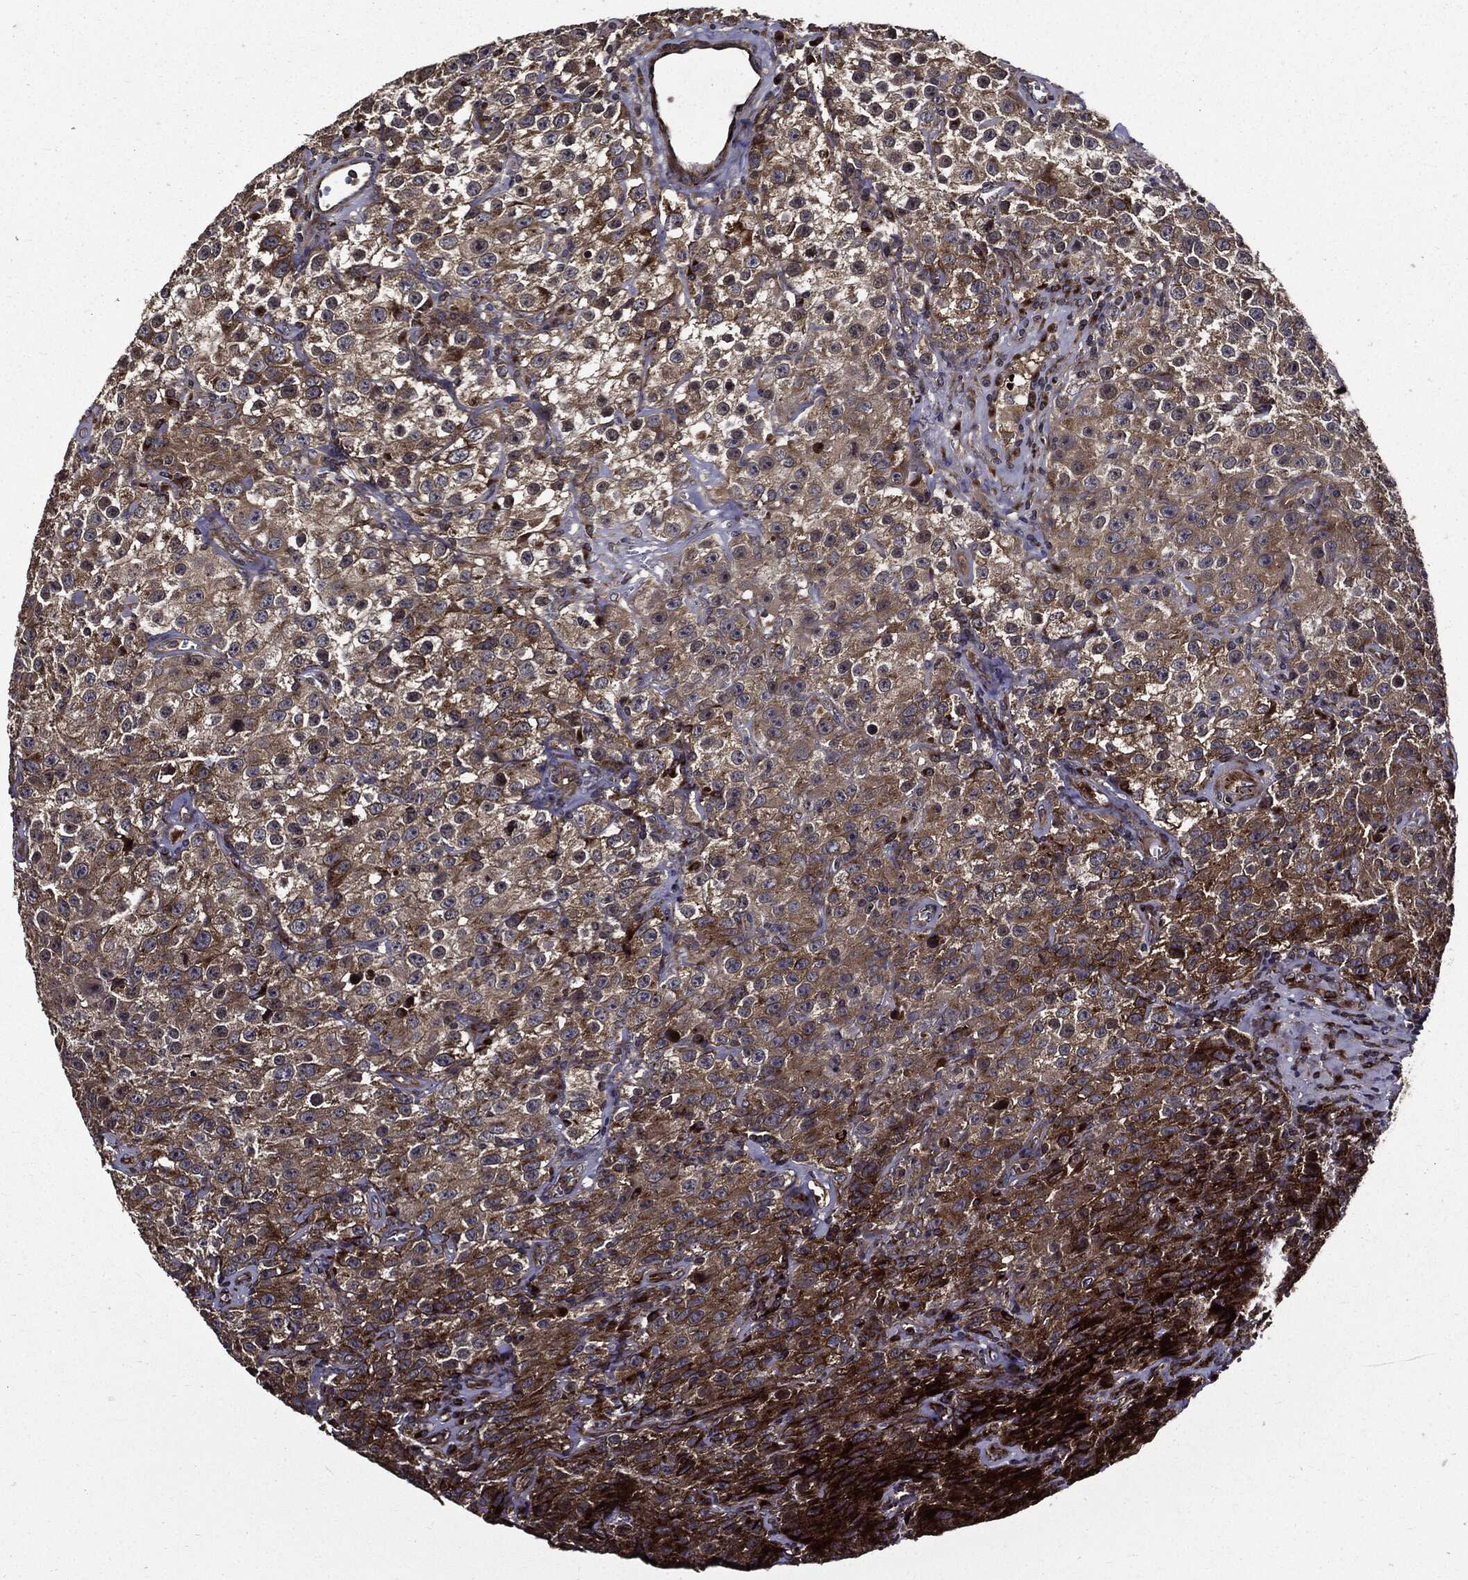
{"staining": {"intensity": "moderate", "quantity": ">75%", "location": "cytoplasmic/membranous"}, "tissue": "testis cancer", "cell_type": "Tumor cells", "image_type": "cancer", "snomed": [{"axis": "morphology", "description": "Seminoma, NOS"}, {"axis": "topography", "description": "Testis"}], "caption": "A high-resolution photomicrograph shows immunohistochemistry (IHC) staining of testis seminoma, which exhibits moderate cytoplasmic/membranous positivity in approximately >75% of tumor cells.", "gene": "HTT", "patient": {"sex": "male", "age": 52}}